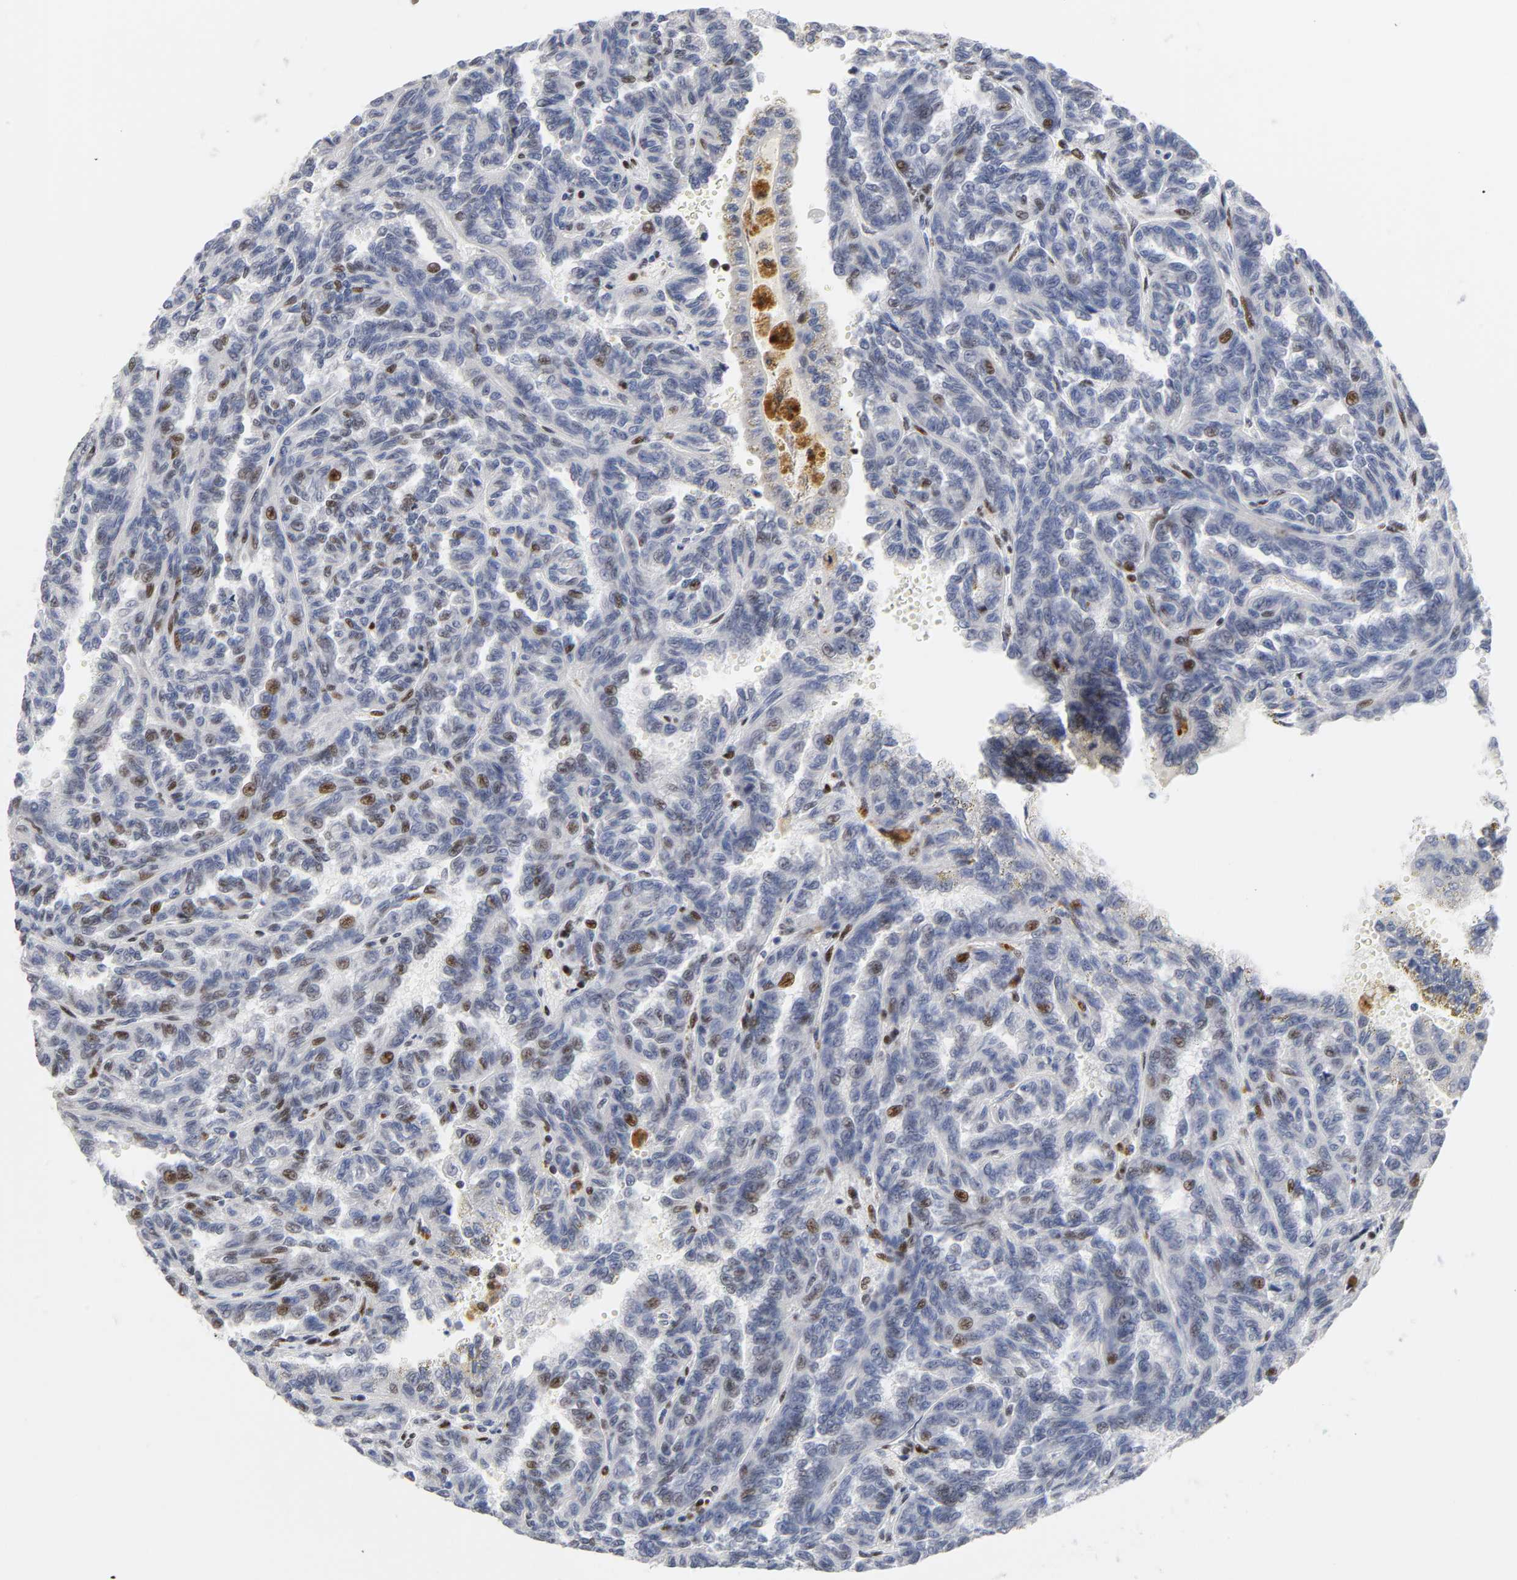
{"staining": {"intensity": "moderate", "quantity": "<25%", "location": "nuclear"}, "tissue": "renal cancer", "cell_type": "Tumor cells", "image_type": "cancer", "snomed": [{"axis": "morphology", "description": "Inflammation, NOS"}, {"axis": "morphology", "description": "Adenocarcinoma, NOS"}, {"axis": "topography", "description": "Kidney"}], "caption": "Adenocarcinoma (renal) was stained to show a protein in brown. There is low levels of moderate nuclear expression in about <25% of tumor cells.", "gene": "CREBBP", "patient": {"sex": "male", "age": 68}}